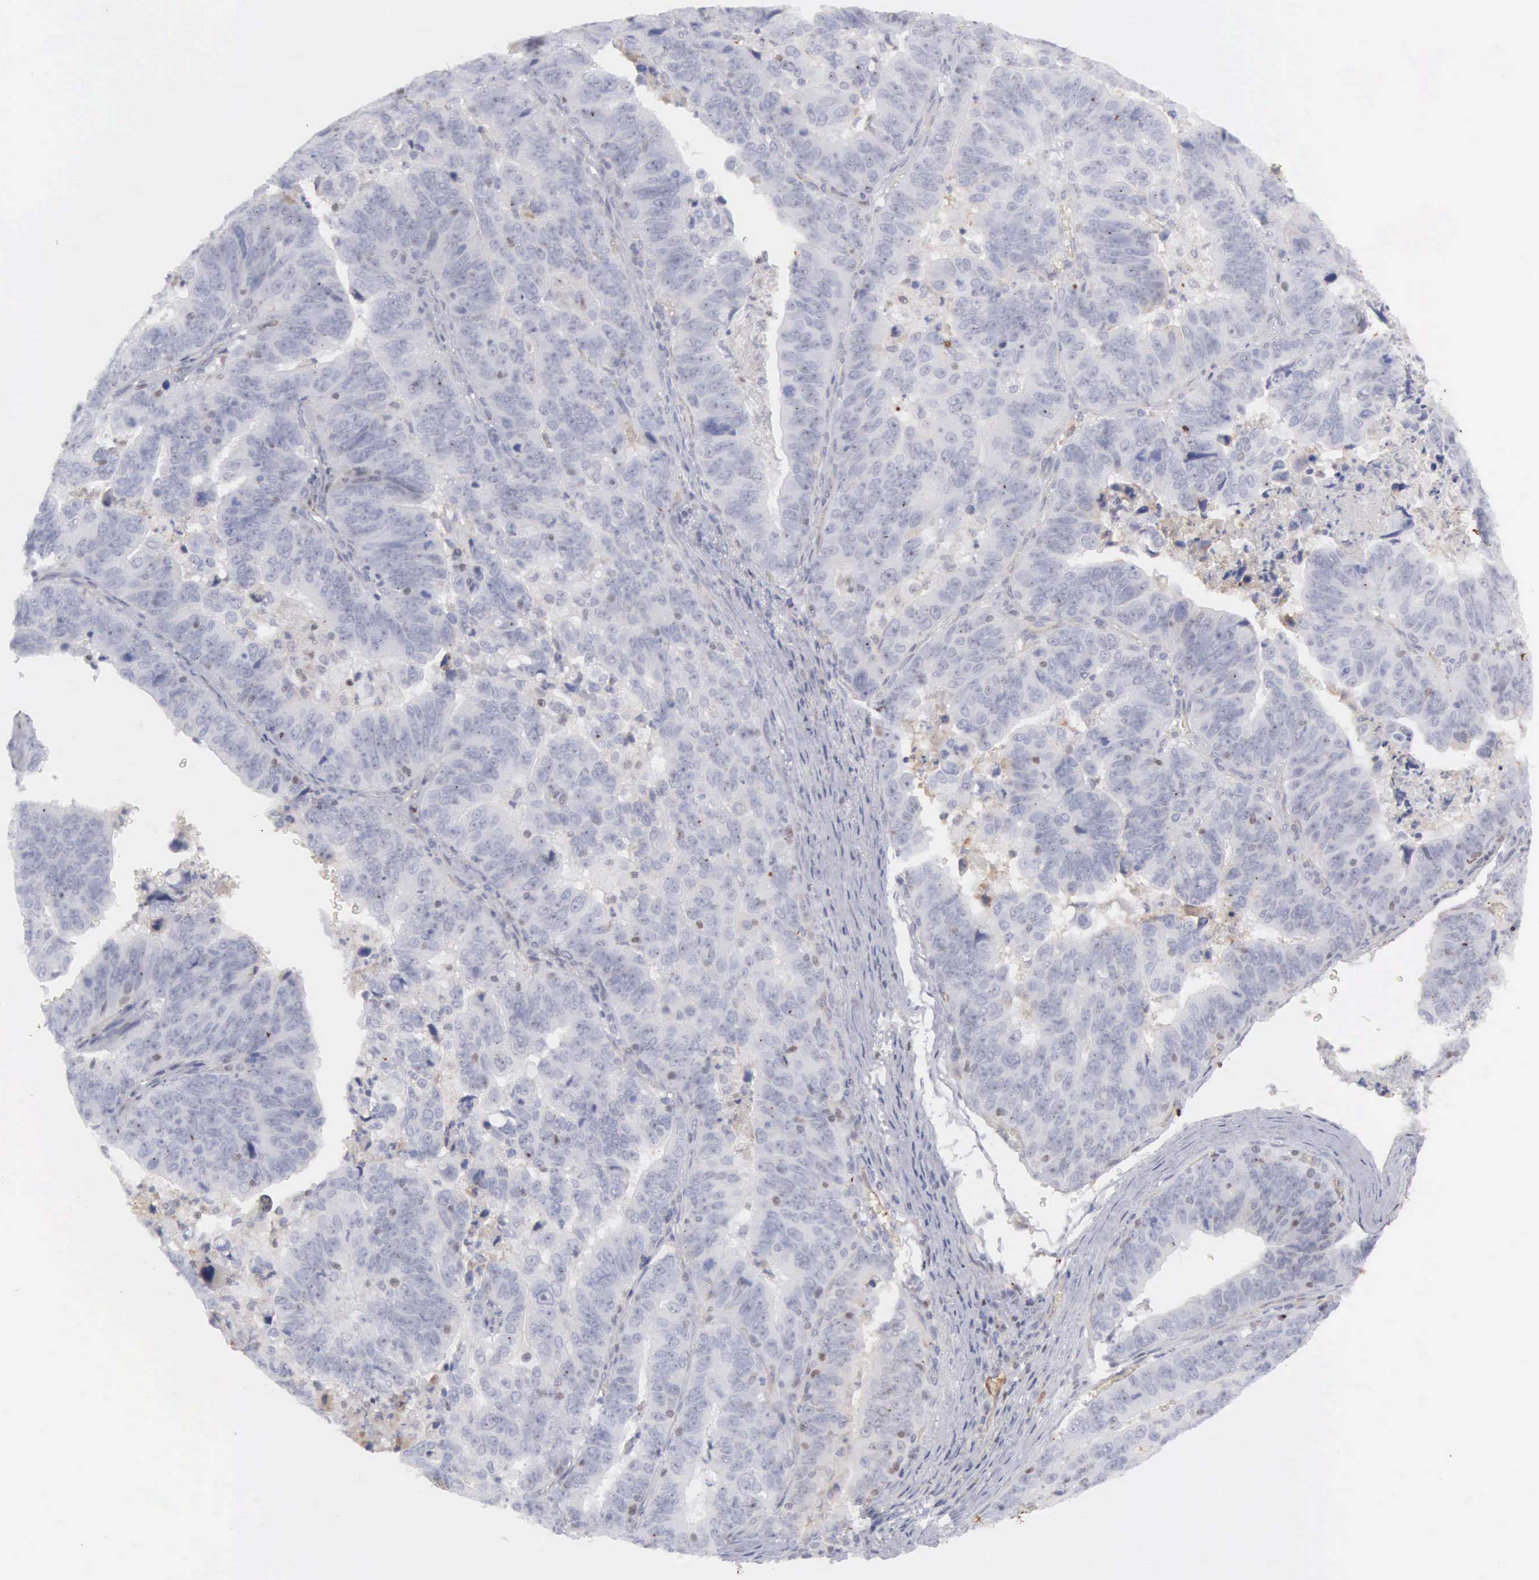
{"staining": {"intensity": "negative", "quantity": "none", "location": "none"}, "tissue": "stomach cancer", "cell_type": "Tumor cells", "image_type": "cancer", "snomed": [{"axis": "morphology", "description": "Adenocarcinoma, NOS"}, {"axis": "topography", "description": "Stomach, upper"}], "caption": "The micrograph demonstrates no significant staining in tumor cells of stomach cancer (adenocarcinoma).", "gene": "RBPJ", "patient": {"sex": "female", "age": 50}}